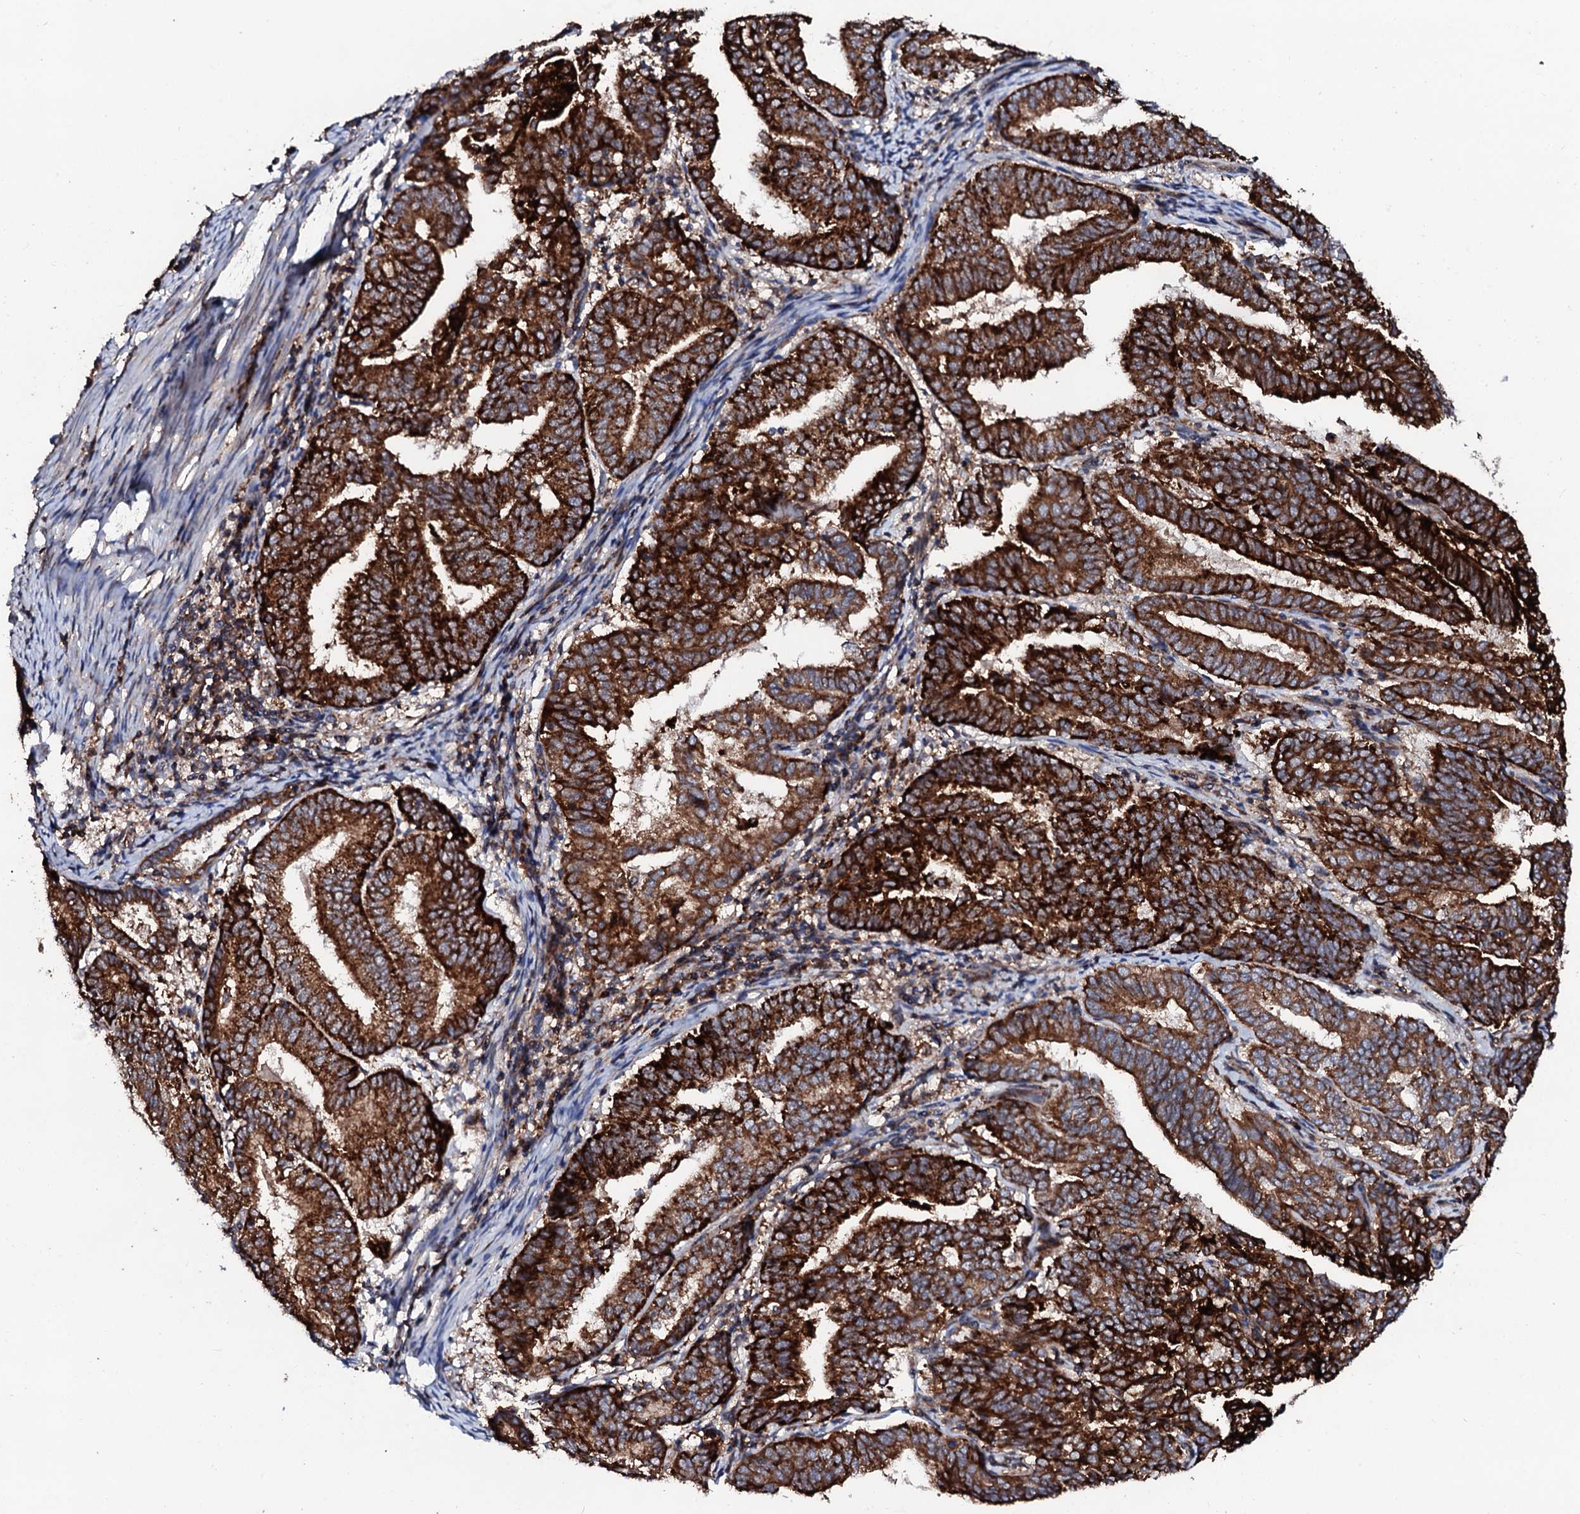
{"staining": {"intensity": "strong", "quantity": ">75%", "location": "cytoplasmic/membranous"}, "tissue": "endometrial cancer", "cell_type": "Tumor cells", "image_type": "cancer", "snomed": [{"axis": "morphology", "description": "Adenocarcinoma, NOS"}, {"axis": "topography", "description": "Endometrium"}], "caption": "Brown immunohistochemical staining in endometrial adenocarcinoma shows strong cytoplasmic/membranous positivity in about >75% of tumor cells.", "gene": "SDHAF2", "patient": {"sex": "female", "age": 80}}